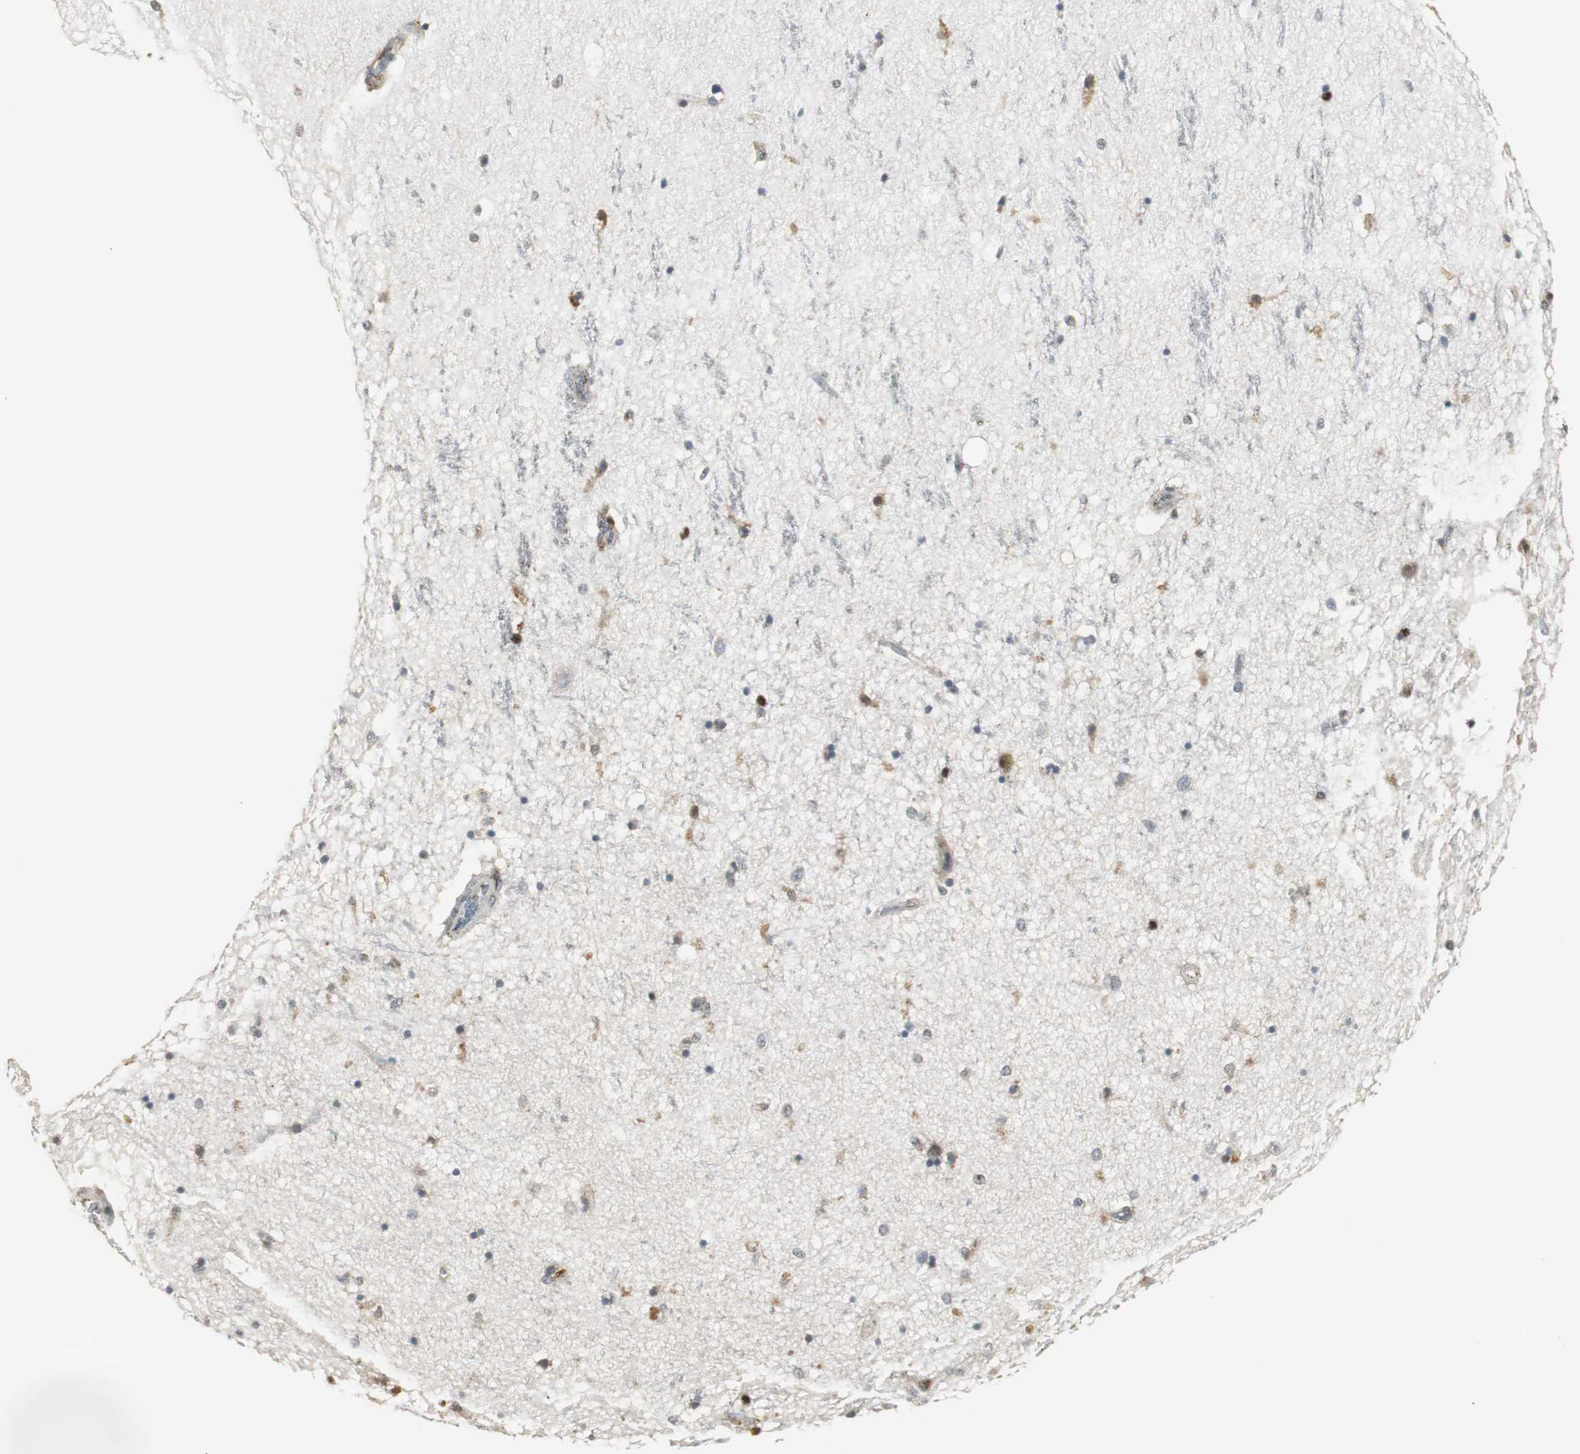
{"staining": {"intensity": "strong", "quantity": "25%-75%", "location": "cytoplasmic/membranous,nuclear"}, "tissue": "hippocampus", "cell_type": "Glial cells", "image_type": "normal", "snomed": [{"axis": "morphology", "description": "Normal tissue, NOS"}, {"axis": "topography", "description": "Hippocampus"}], "caption": "High-power microscopy captured an immunohistochemistry image of unremarkable hippocampus, revealing strong cytoplasmic/membranous,nuclear positivity in about 25%-75% of glial cells. (Stains: DAB in brown, nuclei in blue, Microscopy: brightfield microscopy at high magnification).", "gene": "PLIN3", "patient": {"sex": "female", "age": 54}}